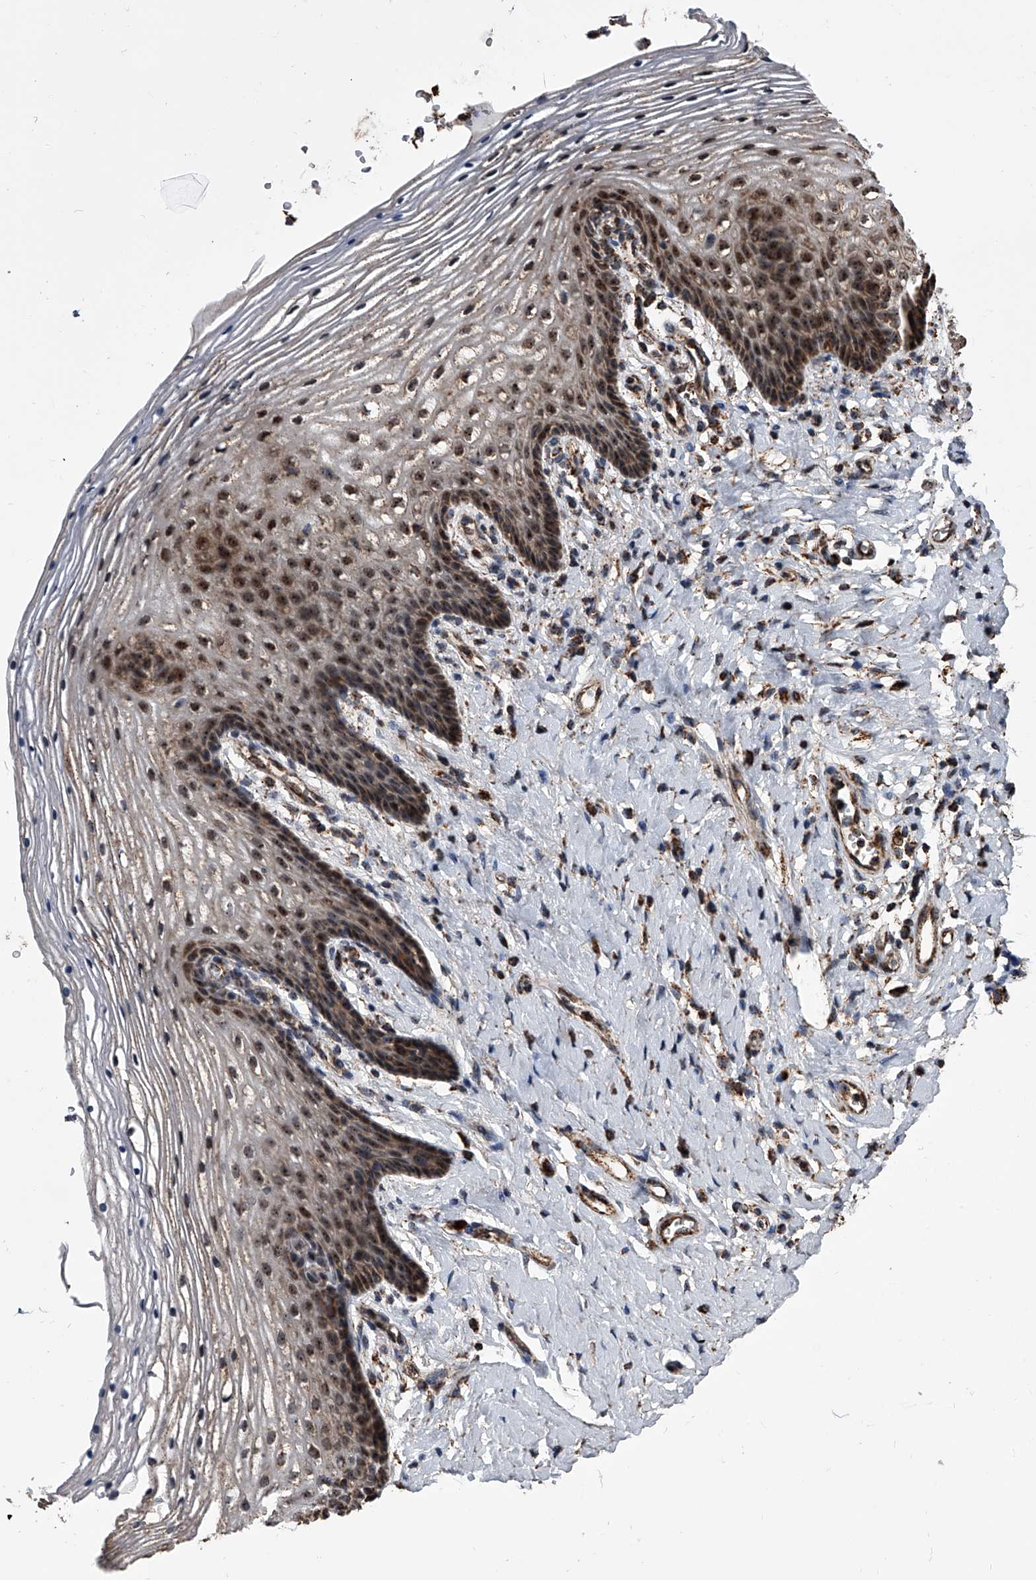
{"staining": {"intensity": "moderate", "quantity": ">75%", "location": "cytoplasmic/membranous,nuclear"}, "tissue": "vagina", "cell_type": "Squamous epithelial cells", "image_type": "normal", "snomed": [{"axis": "morphology", "description": "Normal tissue, NOS"}, {"axis": "topography", "description": "Vagina"}], "caption": "The micrograph reveals a brown stain indicating the presence of a protein in the cytoplasmic/membranous,nuclear of squamous epithelial cells in vagina. The staining is performed using DAB (3,3'-diaminobenzidine) brown chromogen to label protein expression. The nuclei are counter-stained blue using hematoxylin.", "gene": "SMPDL3A", "patient": {"sex": "female", "age": 60}}